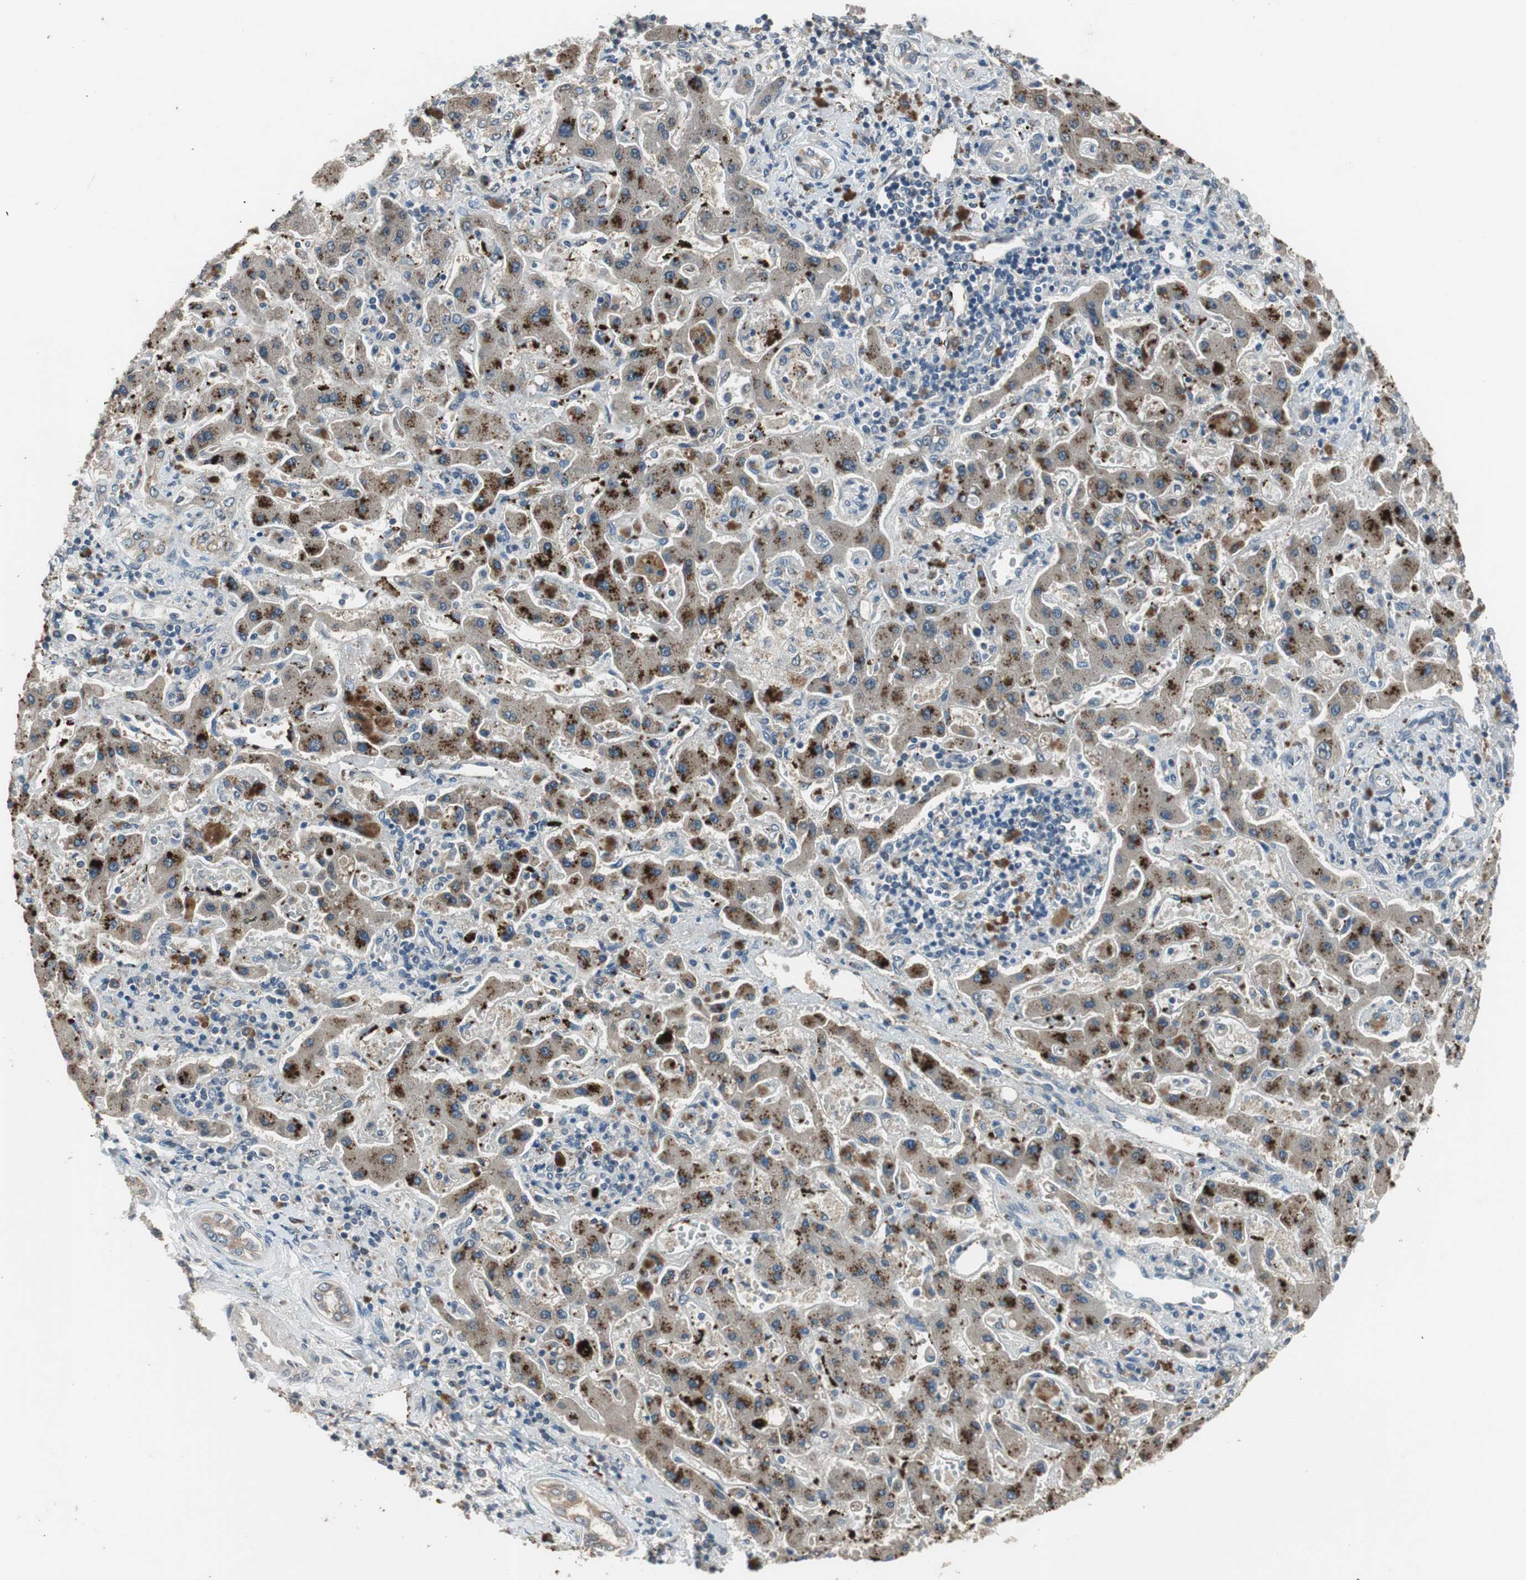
{"staining": {"intensity": "moderate", "quantity": "25%-75%", "location": "cytoplasmic/membranous"}, "tissue": "liver cancer", "cell_type": "Tumor cells", "image_type": "cancer", "snomed": [{"axis": "morphology", "description": "Cholangiocarcinoma"}, {"axis": "topography", "description": "Liver"}], "caption": "Immunohistochemical staining of cholangiocarcinoma (liver) reveals moderate cytoplasmic/membranous protein expression in about 25%-75% of tumor cells. Nuclei are stained in blue.", "gene": "PI4KB", "patient": {"sex": "male", "age": 50}}